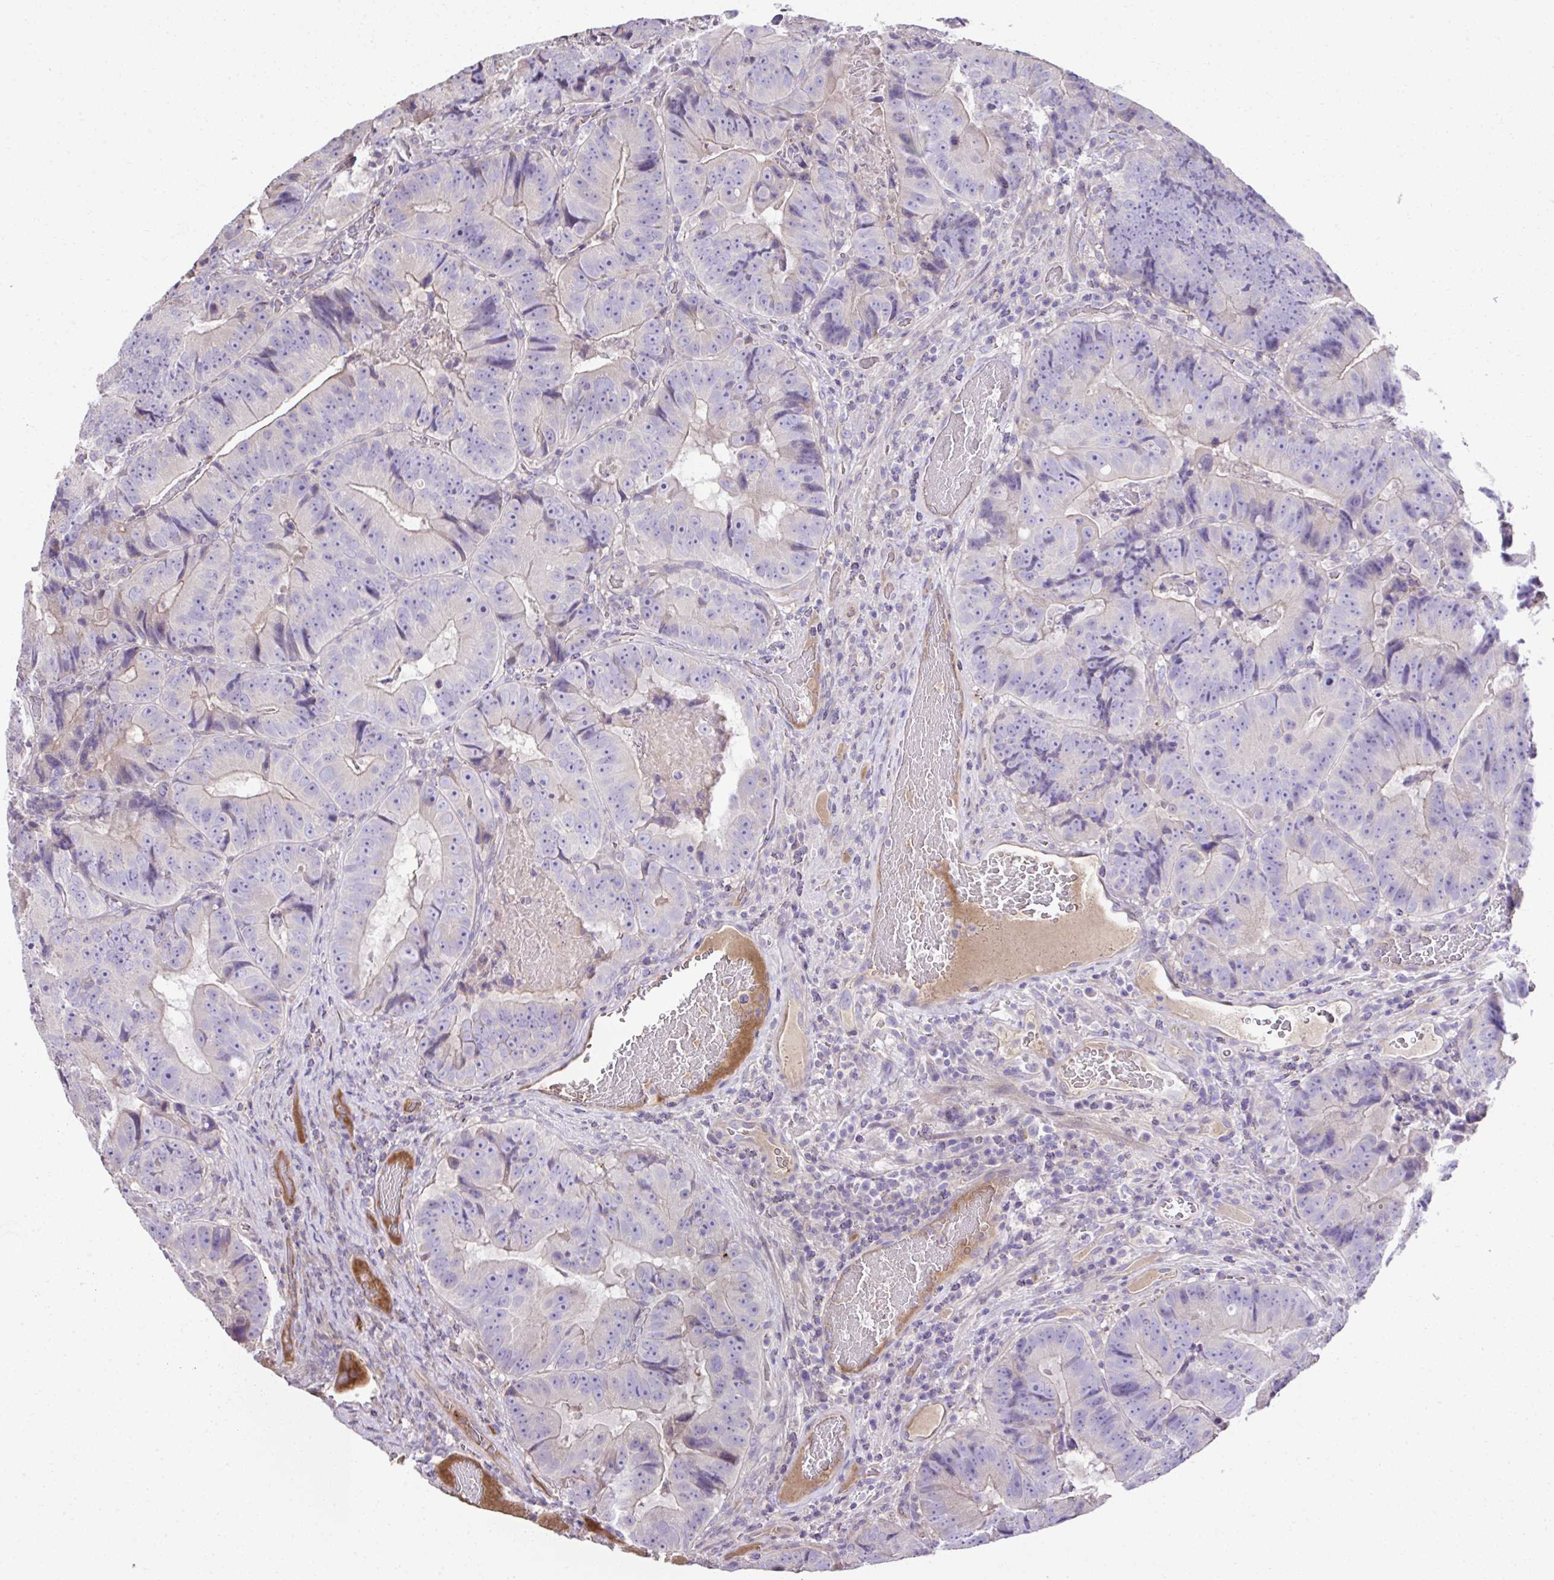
{"staining": {"intensity": "negative", "quantity": "none", "location": "none"}, "tissue": "colorectal cancer", "cell_type": "Tumor cells", "image_type": "cancer", "snomed": [{"axis": "morphology", "description": "Adenocarcinoma, NOS"}, {"axis": "topography", "description": "Colon"}], "caption": "Immunohistochemistry (IHC) micrograph of neoplastic tissue: human colorectal cancer (adenocarcinoma) stained with DAB exhibits no significant protein staining in tumor cells.", "gene": "CCDC85C", "patient": {"sex": "female", "age": 86}}